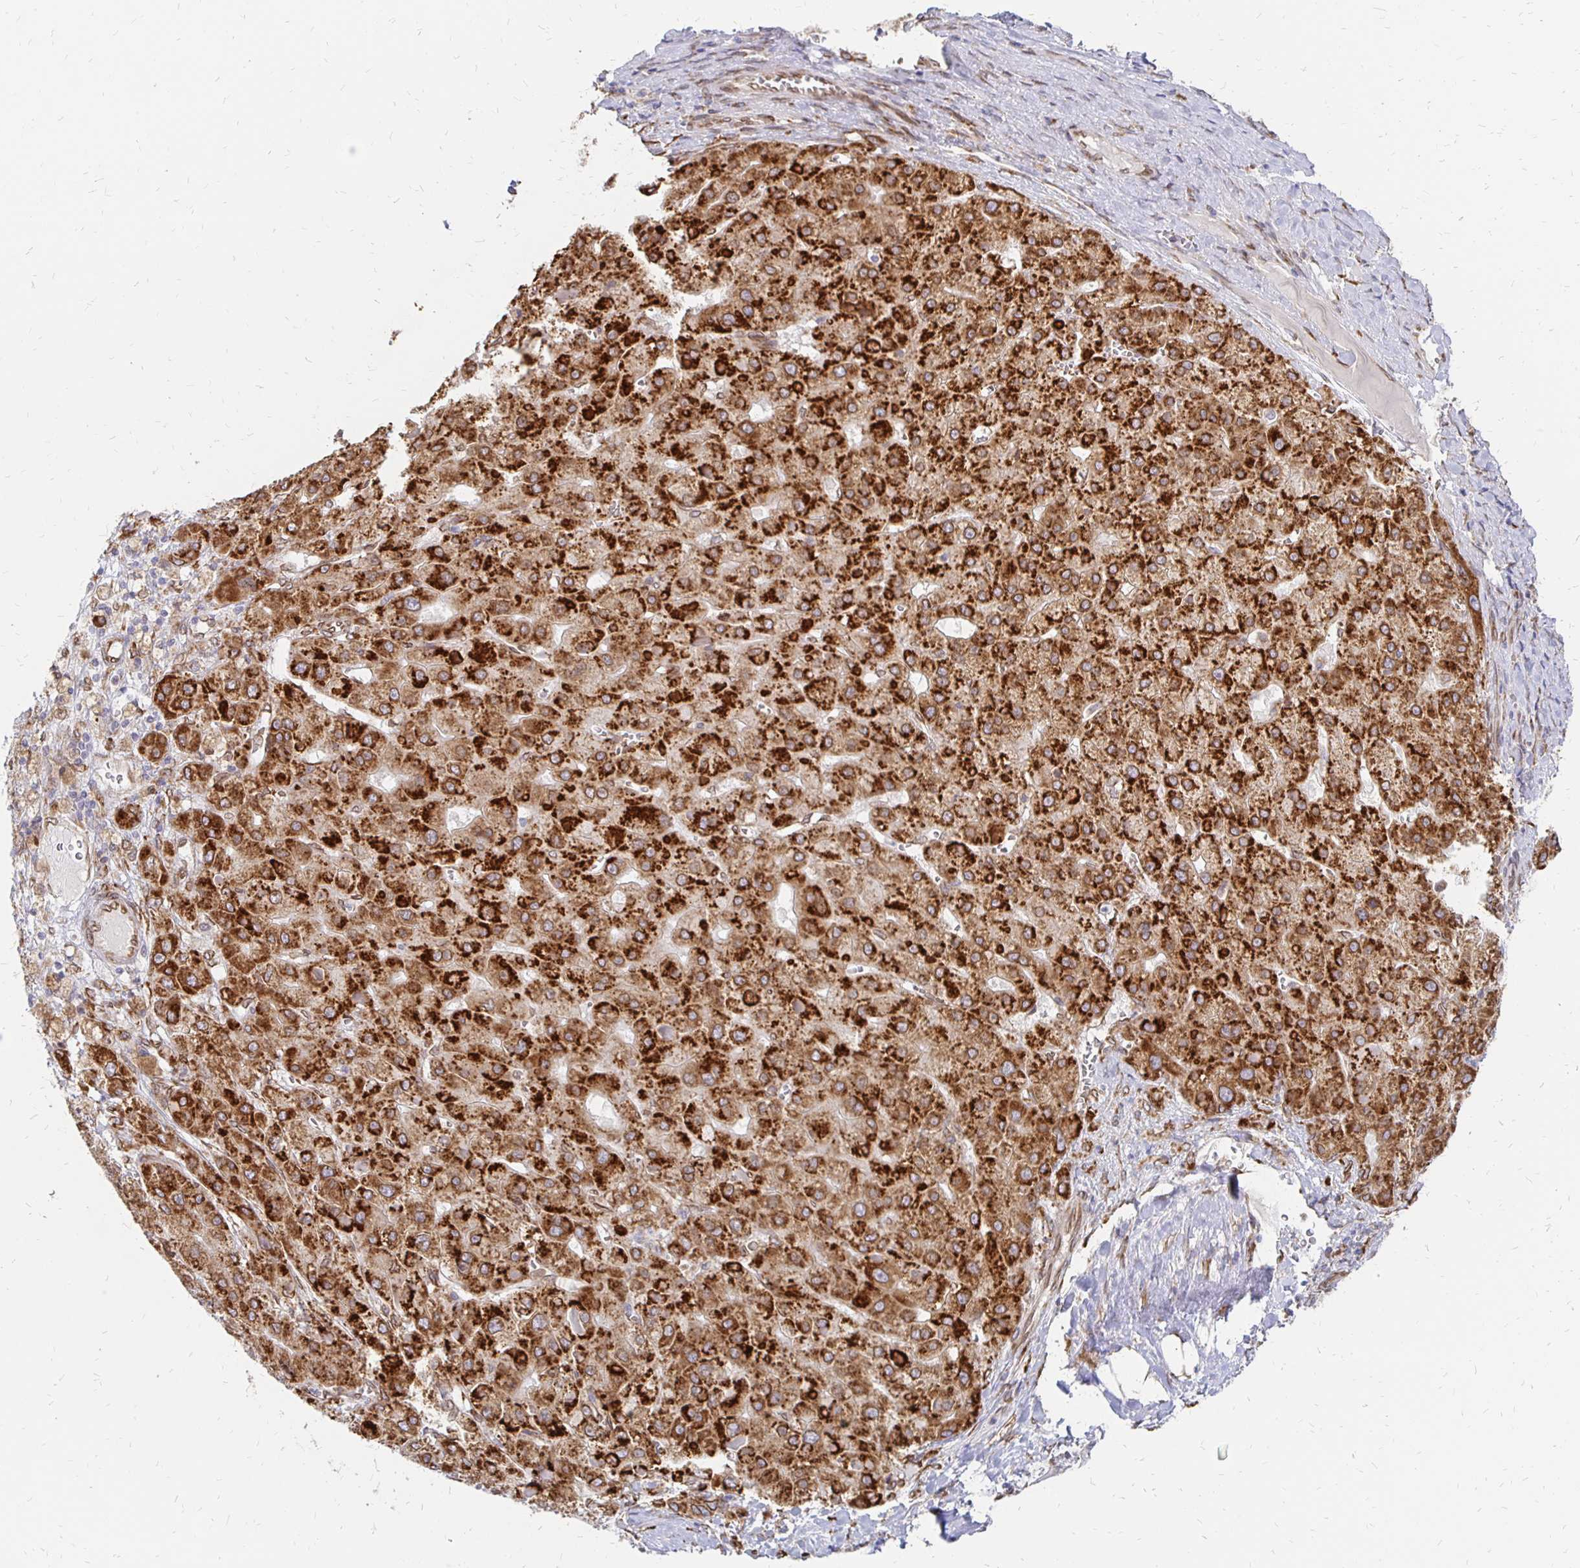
{"staining": {"intensity": "strong", "quantity": ">75%", "location": "cytoplasmic/membranous,nuclear"}, "tissue": "liver cancer", "cell_type": "Tumor cells", "image_type": "cancer", "snomed": [{"axis": "morphology", "description": "Carcinoma, Hepatocellular, NOS"}, {"axis": "topography", "description": "Liver"}], "caption": "Immunohistochemistry (IHC) staining of liver cancer, which reveals high levels of strong cytoplasmic/membranous and nuclear positivity in approximately >75% of tumor cells indicating strong cytoplasmic/membranous and nuclear protein positivity. The staining was performed using DAB (brown) for protein detection and nuclei were counterstained in hematoxylin (blue).", "gene": "PELI3", "patient": {"sex": "female", "age": 73}}